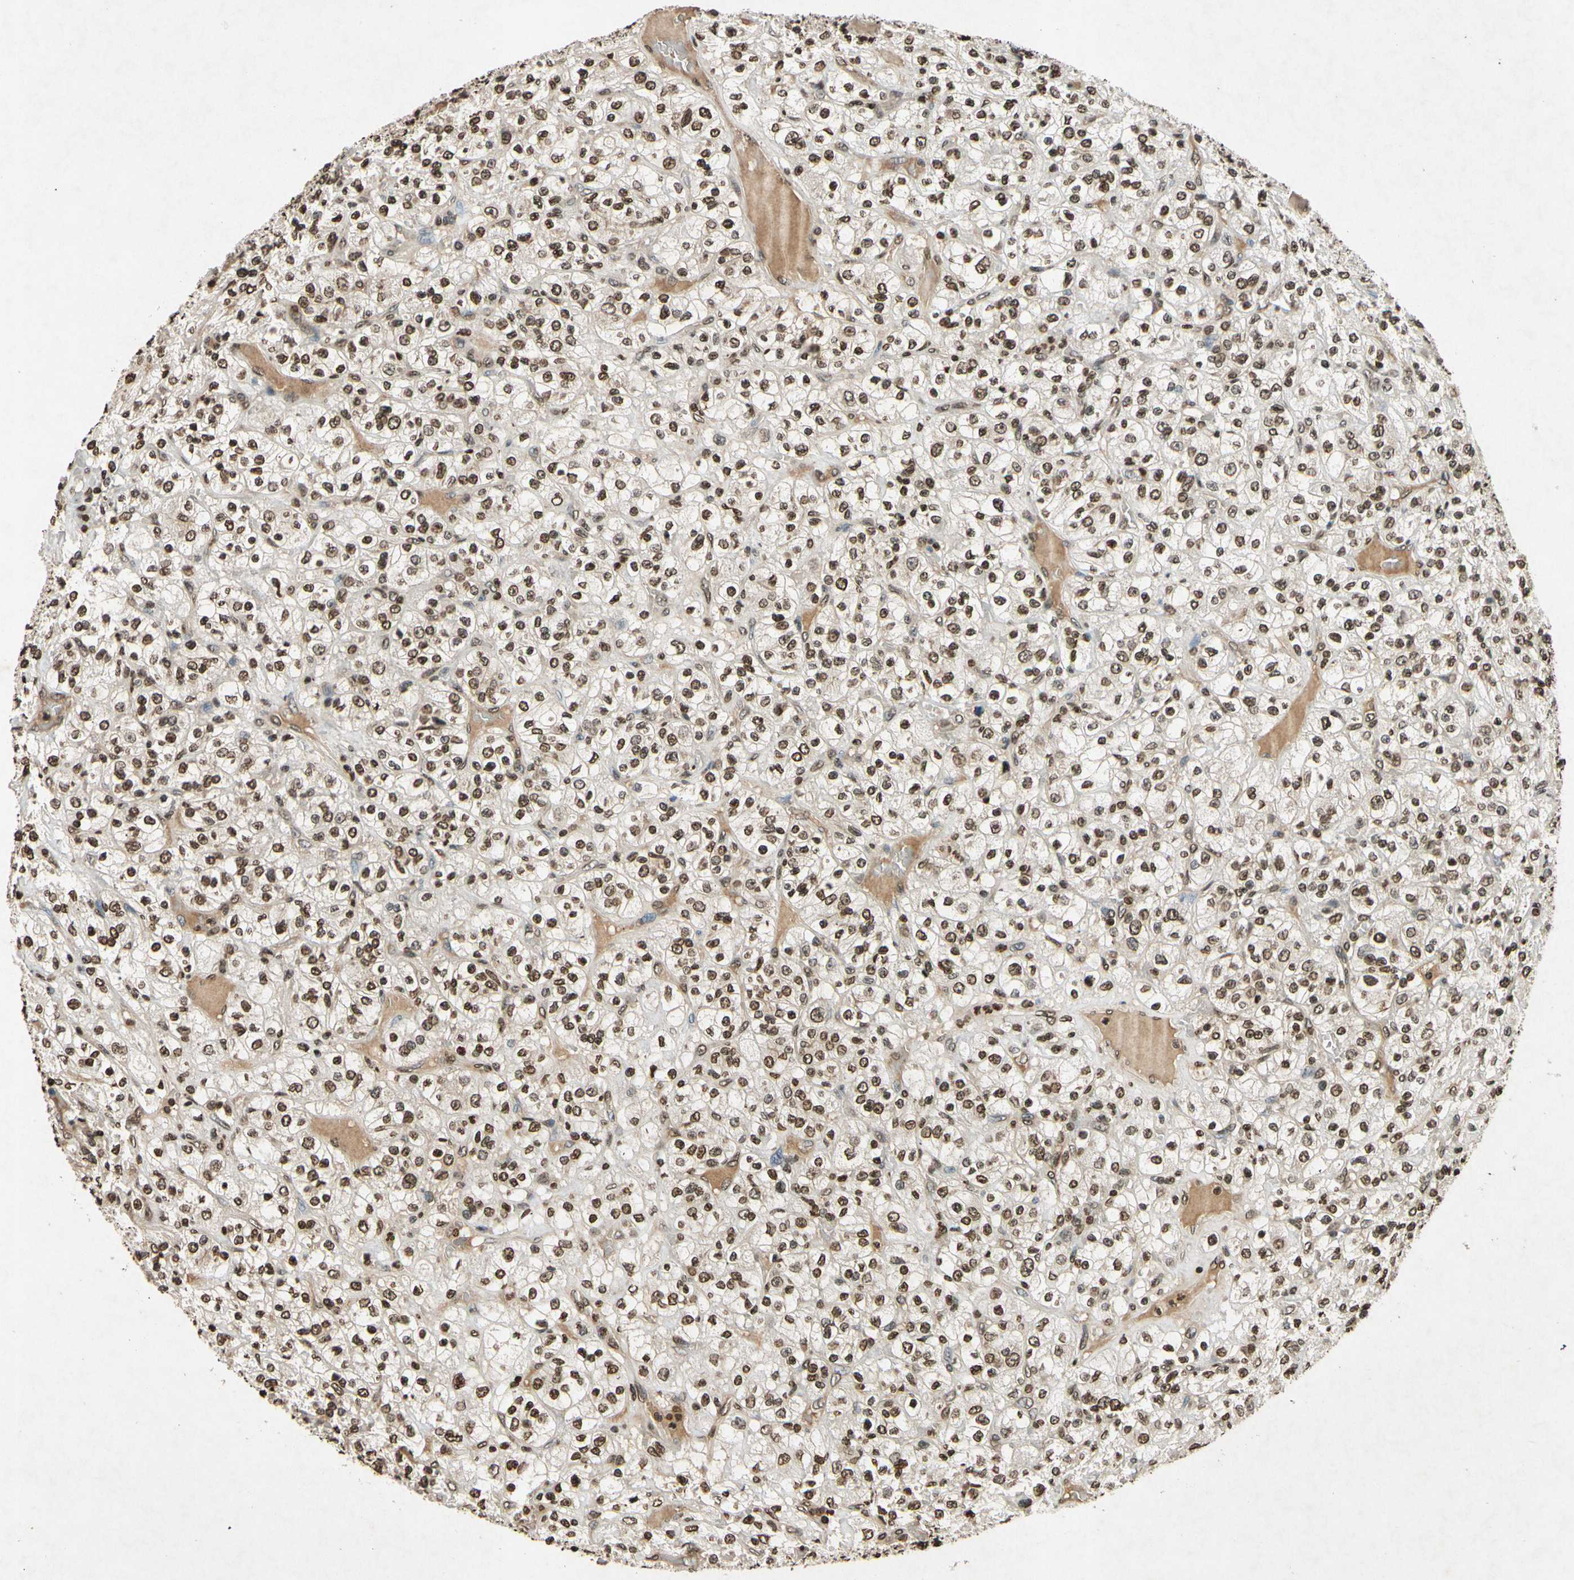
{"staining": {"intensity": "moderate", "quantity": ">75%", "location": "nuclear"}, "tissue": "renal cancer", "cell_type": "Tumor cells", "image_type": "cancer", "snomed": [{"axis": "morphology", "description": "Normal tissue, NOS"}, {"axis": "morphology", "description": "Adenocarcinoma, NOS"}, {"axis": "topography", "description": "Kidney"}], "caption": "Immunohistochemistry histopathology image of neoplastic tissue: renal cancer stained using immunohistochemistry (IHC) reveals medium levels of moderate protein expression localized specifically in the nuclear of tumor cells, appearing as a nuclear brown color.", "gene": "HOXB3", "patient": {"sex": "female", "age": 72}}